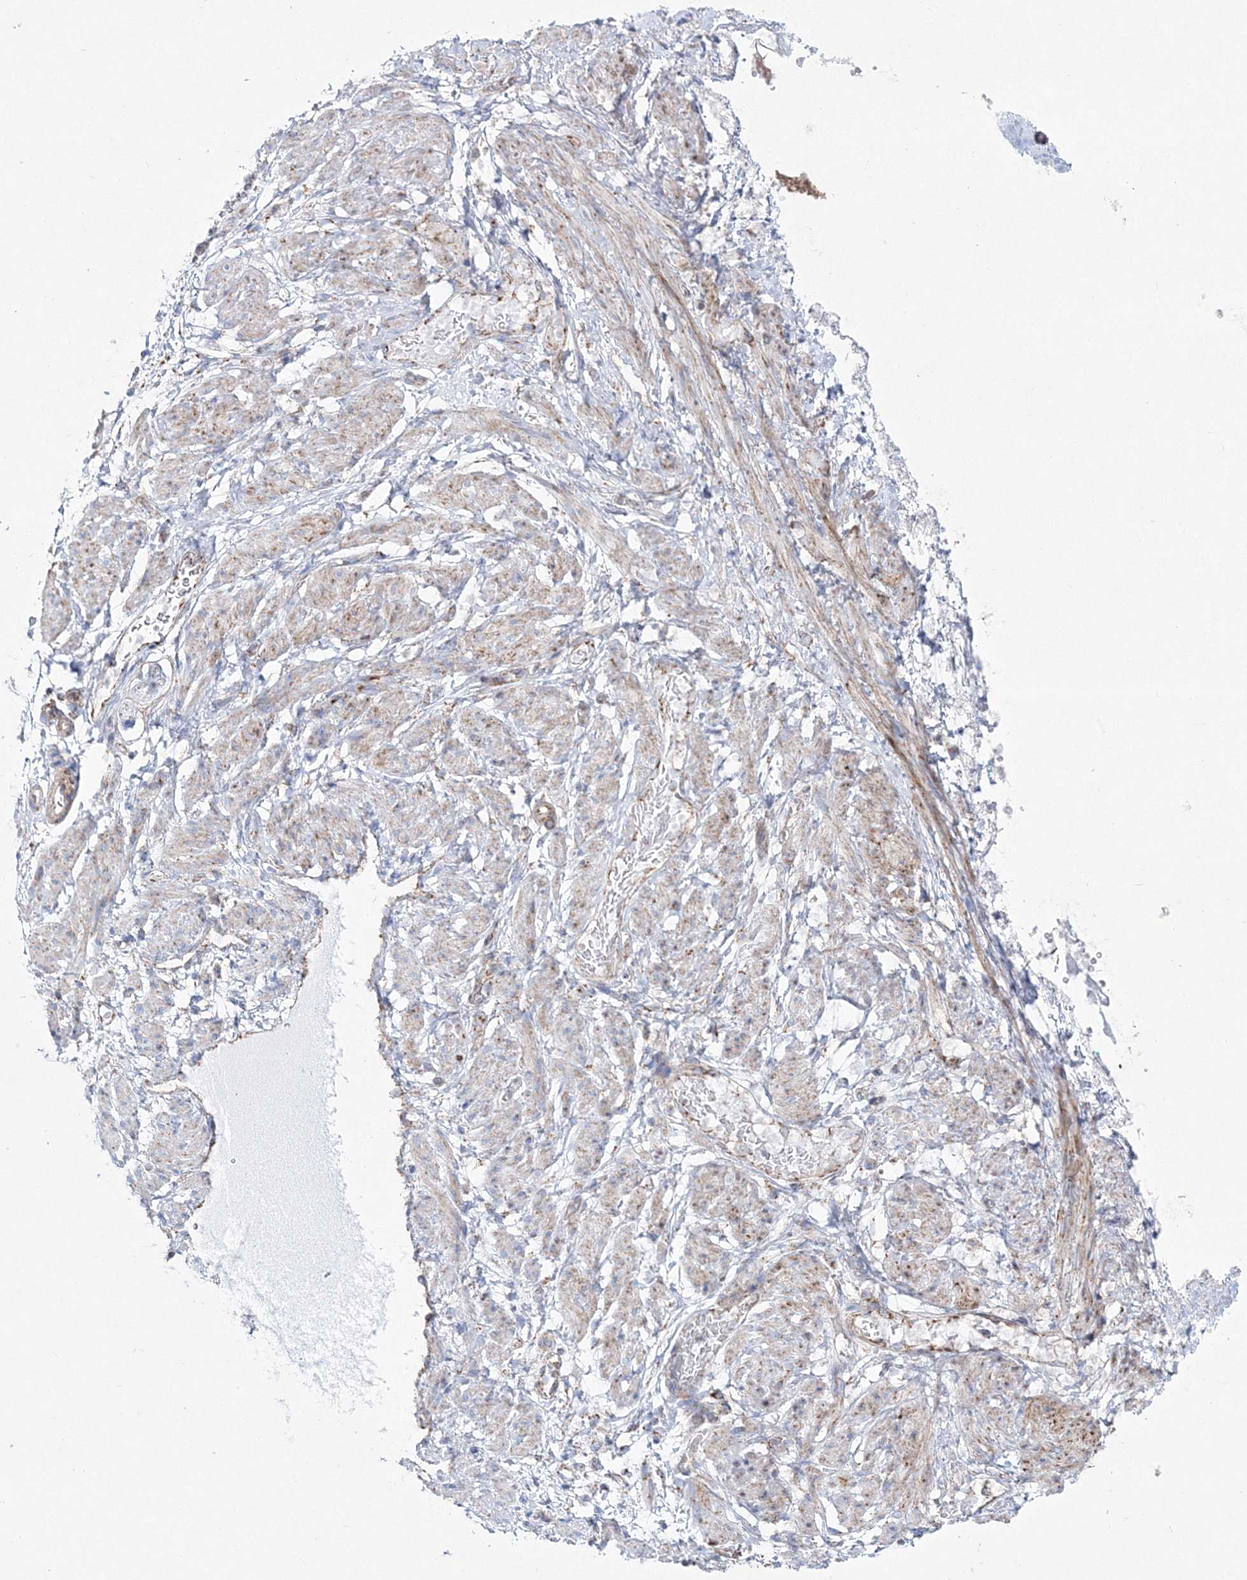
{"staining": {"intensity": "negative", "quantity": "none", "location": "none"}, "tissue": "soft tissue", "cell_type": "Fibroblasts", "image_type": "normal", "snomed": [{"axis": "morphology", "description": "Normal tissue, NOS"}, {"axis": "topography", "description": "Smooth muscle"}, {"axis": "topography", "description": "Peripheral nerve tissue"}], "caption": "High magnification brightfield microscopy of benign soft tissue stained with DAB (brown) and counterstained with hematoxylin (blue): fibroblasts show no significant positivity.", "gene": "HIBCH", "patient": {"sex": "female", "age": 39}}